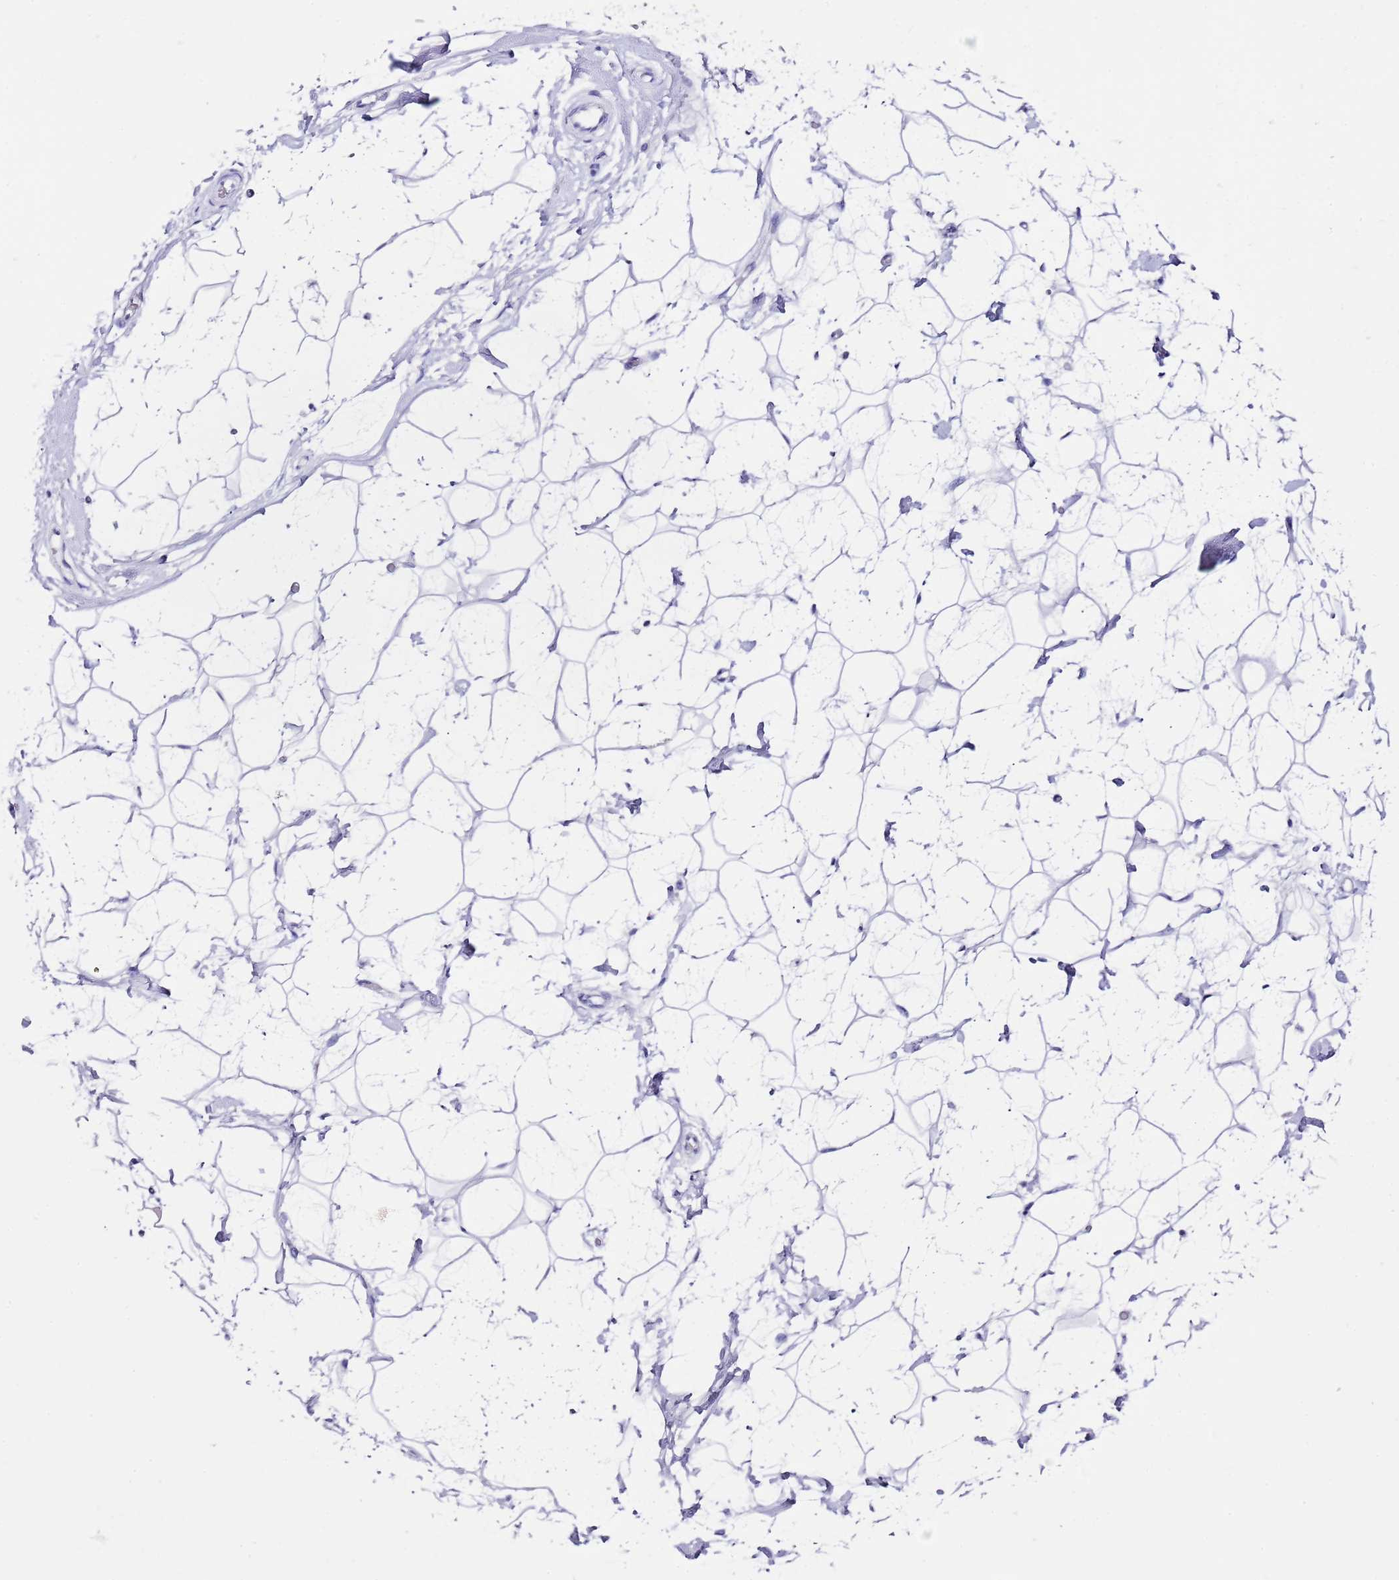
{"staining": {"intensity": "negative", "quantity": "none", "location": "none"}, "tissue": "adipose tissue", "cell_type": "Adipocytes", "image_type": "normal", "snomed": [{"axis": "morphology", "description": "Normal tissue, NOS"}, {"axis": "topography", "description": "Breast"}], "caption": "This is an IHC histopathology image of unremarkable human adipose tissue. There is no expression in adipocytes.", "gene": "PTBP2", "patient": {"sex": "female", "age": 26}}